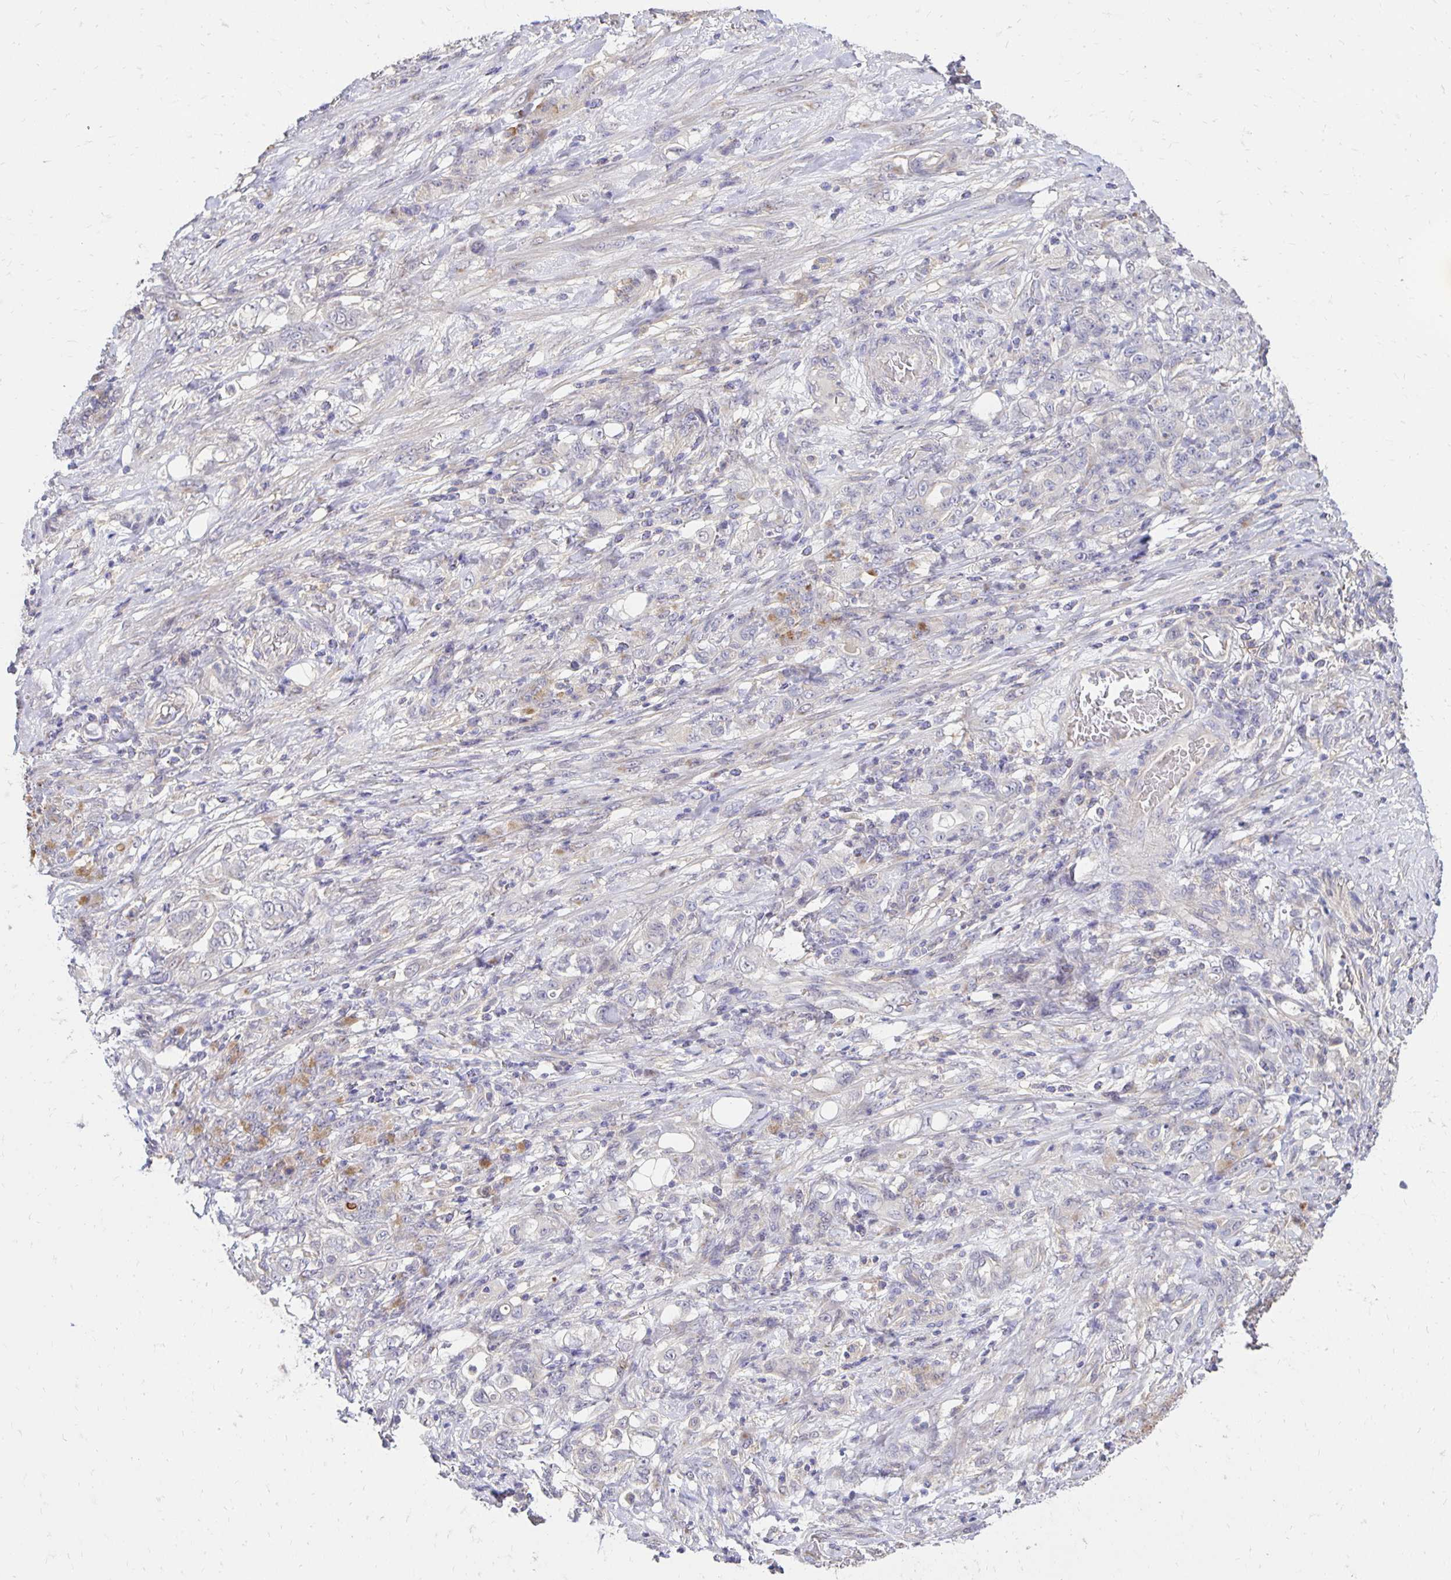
{"staining": {"intensity": "moderate", "quantity": "<25%", "location": "cytoplasmic/membranous"}, "tissue": "stomach cancer", "cell_type": "Tumor cells", "image_type": "cancer", "snomed": [{"axis": "morphology", "description": "Adenocarcinoma, NOS"}, {"axis": "topography", "description": "Stomach"}], "caption": "Immunohistochemistry (DAB (3,3'-diaminobenzidine)) staining of stomach cancer (adenocarcinoma) shows moderate cytoplasmic/membranous protein expression in about <25% of tumor cells. Using DAB (3,3'-diaminobenzidine) (brown) and hematoxylin (blue) stains, captured at high magnification using brightfield microscopy.", "gene": "PNPLA3", "patient": {"sex": "female", "age": 79}}